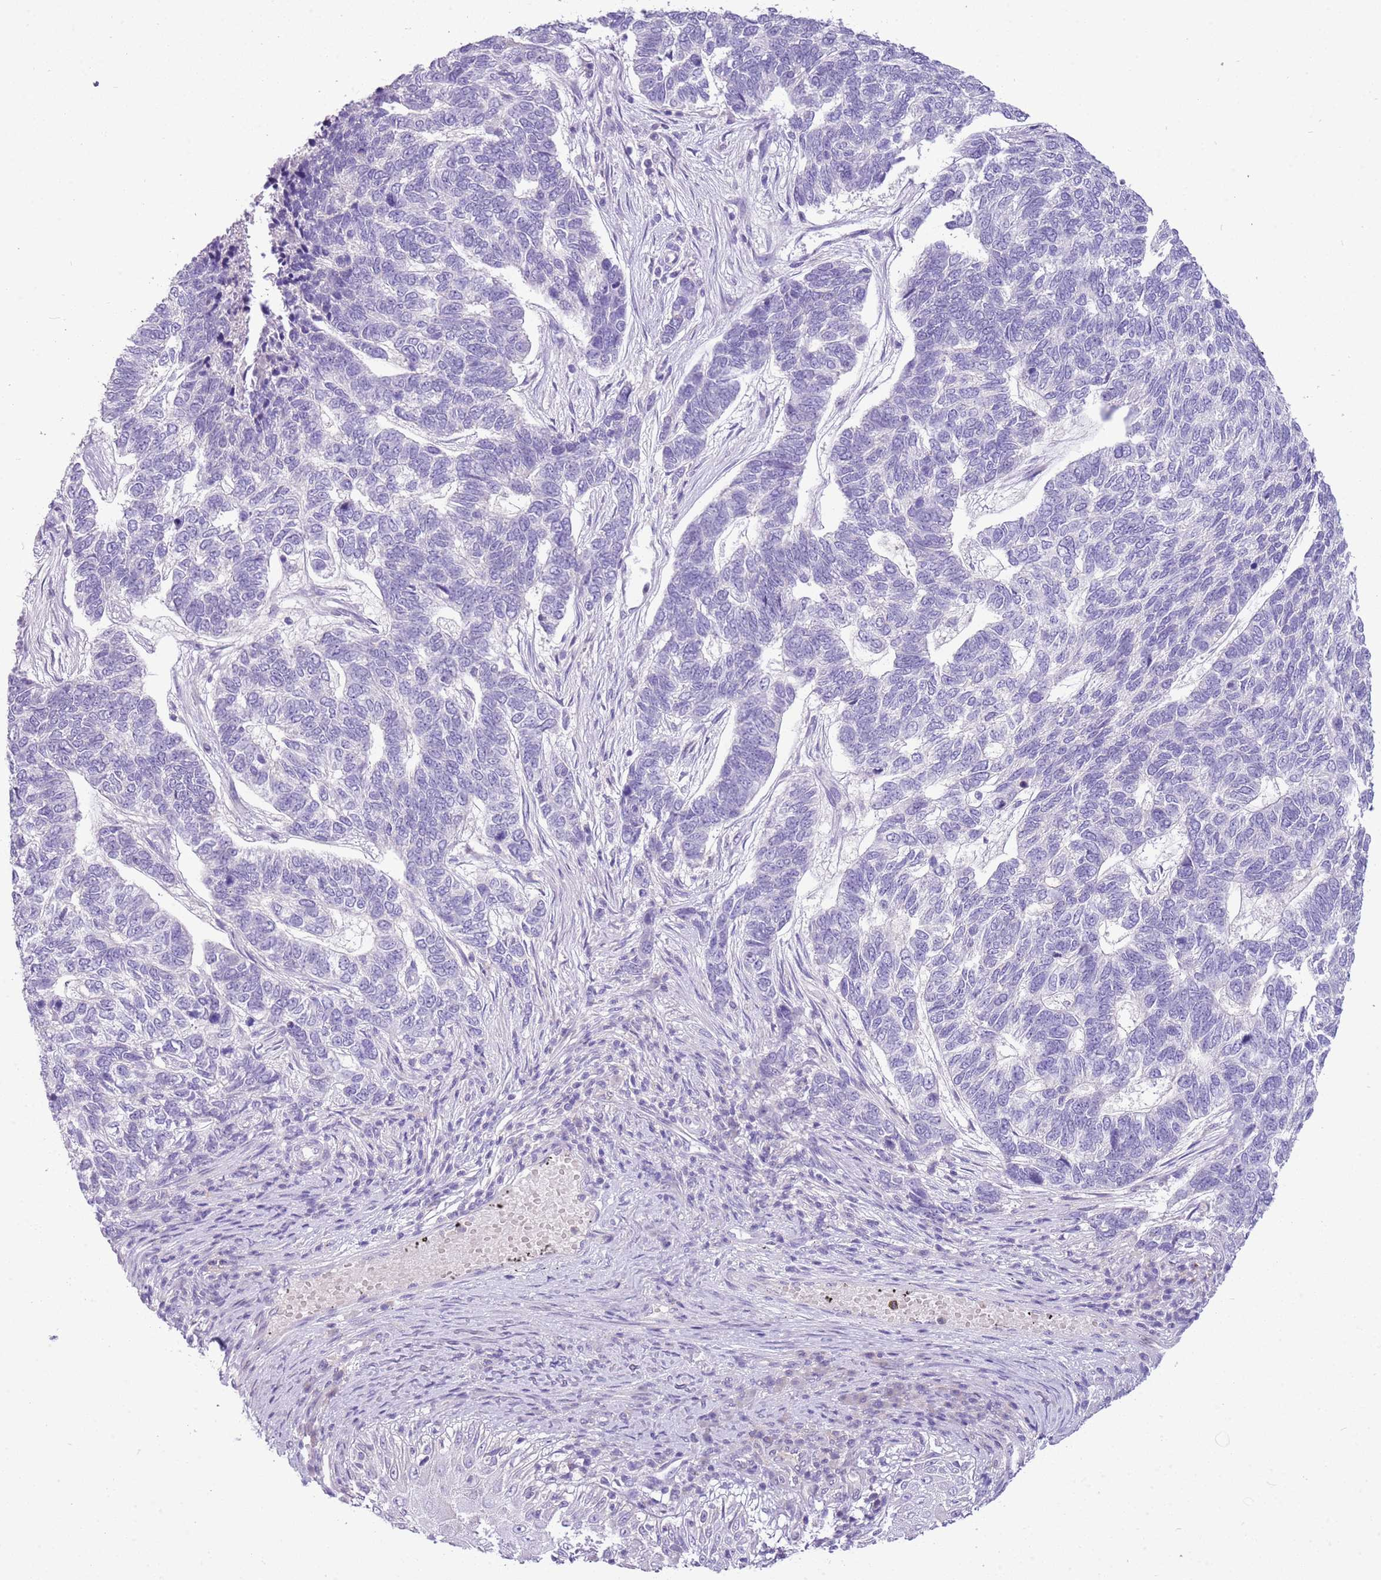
{"staining": {"intensity": "negative", "quantity": "none", "location": "none"}, "tissue": "skin cancer", "cell_type": "Tumor cells", "image_type": "cancer", "snomed": [{"axis": "morphology", "description": "Basal cell carcinoma"}, {"axis": "topography", "description": "Skin"}], "caption": "IHC of human skin cancer shows no staining in tumor cells.", "gene": "SCAMP5", "patient": {"sex": "female", "age": 65}}